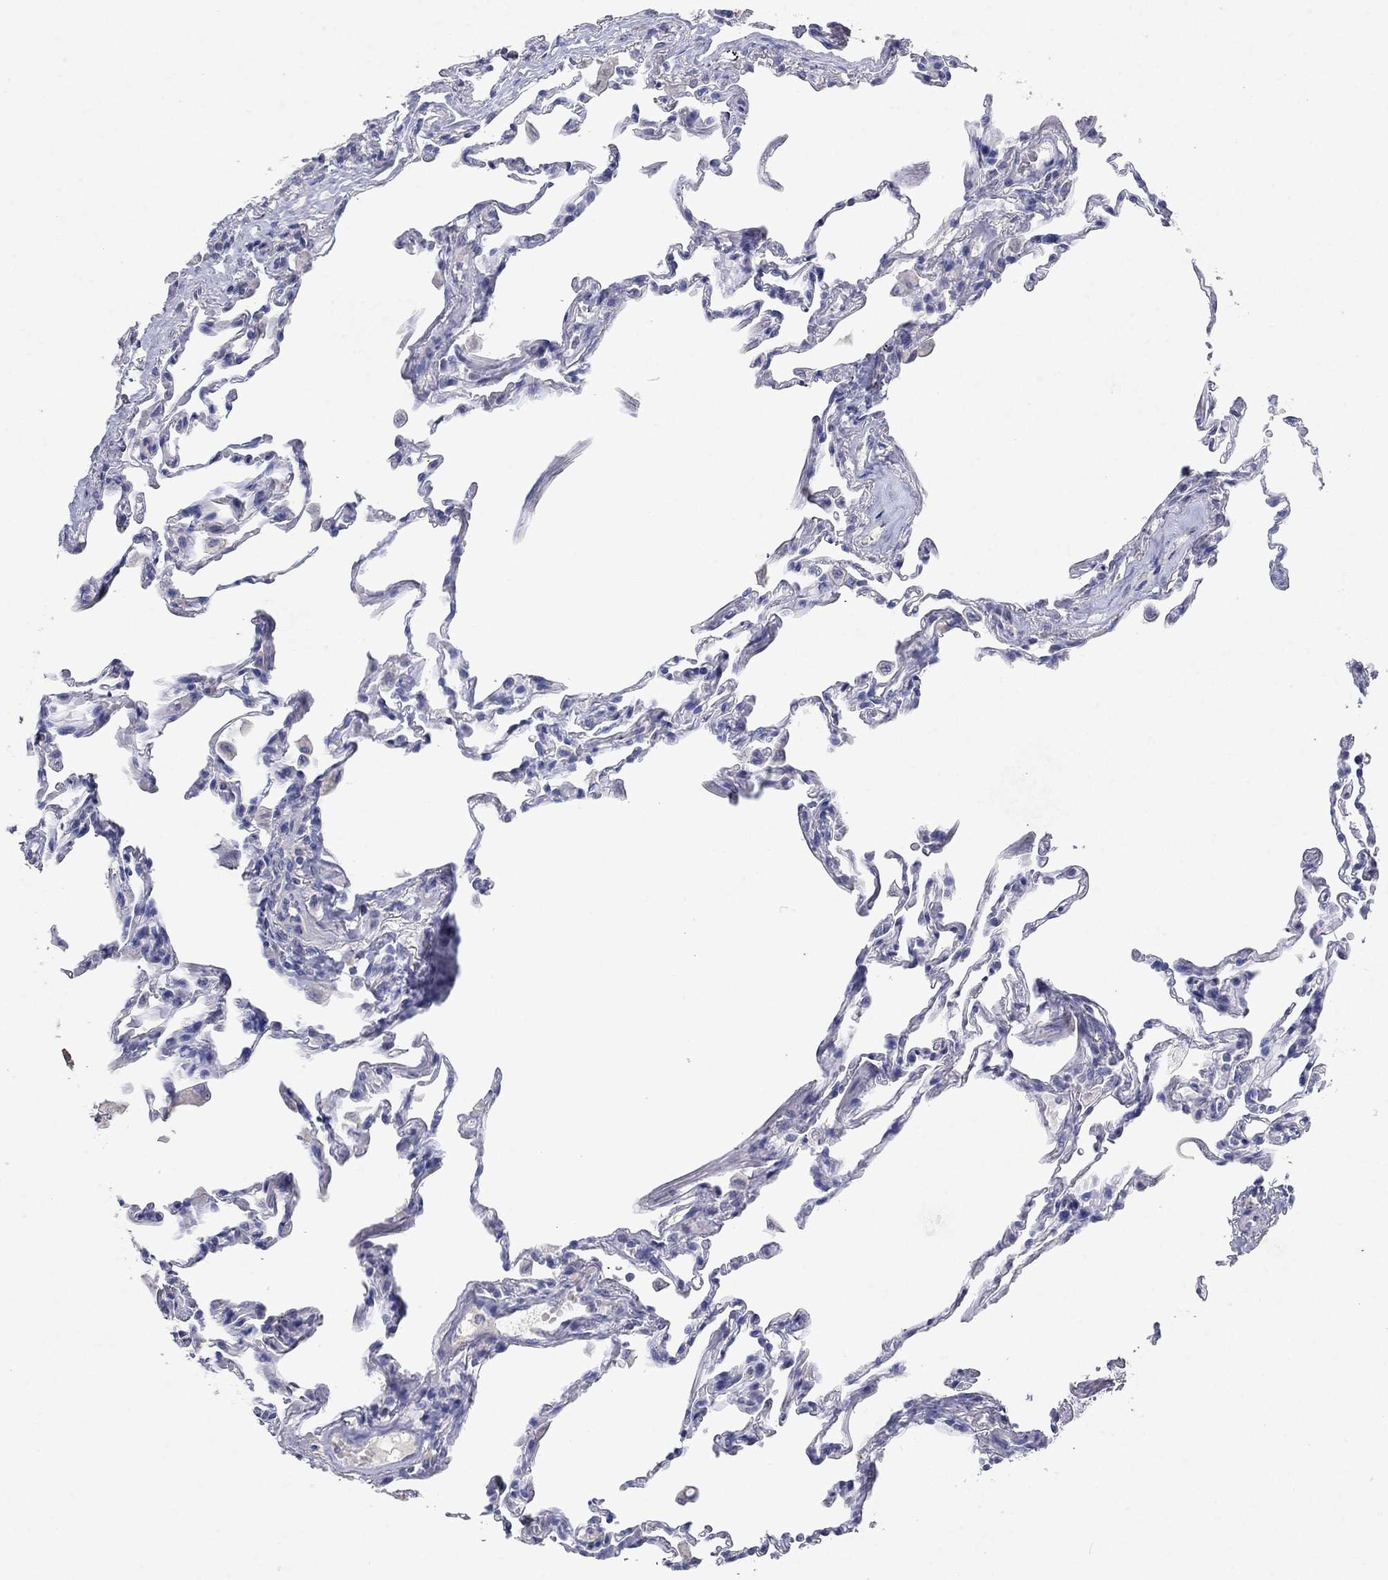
{"staining": {"intensity": "negative", "quantity": "none", "location": "none"}, "tissue": "lung", "cell_type": "Alveolar cells", "image_type": "normal", "snomed": [{"axis": "morphology", "description": "Normal tissue, NOS"}, {"axis": "topography", "description": "Lung"}], "caption": "Immunohistochemistry (IHC) of benign lung exhibits no expression in alveolar cells. The staining is performed using DAB brown chromogen with nuclei counter-stained in using hematoxylin.", "gene": "KRT40", "patient": {"sex": "female", "age": 57}}